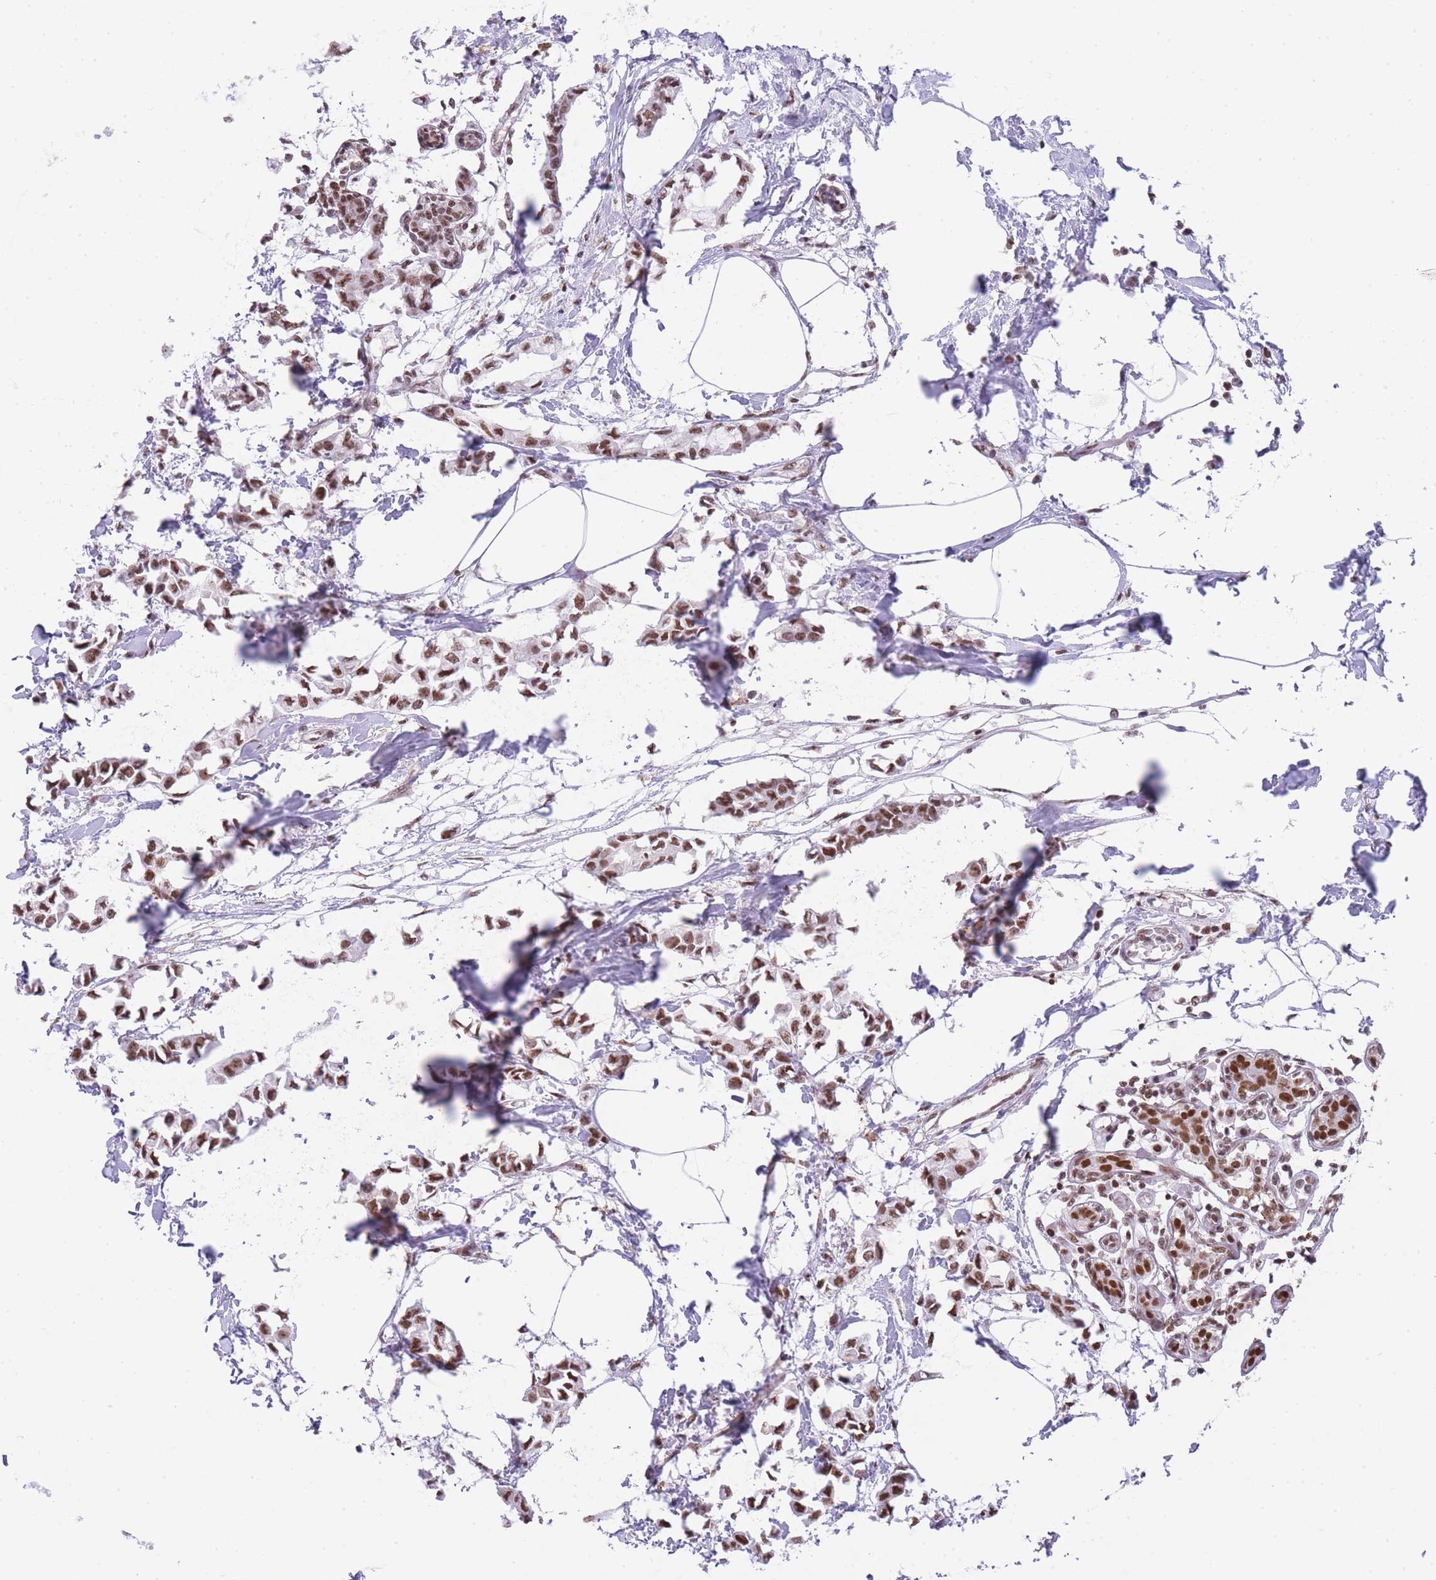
{"staining": {"intensity": "moderate", "quantity": ">75%", "location": "nuclear"}, "tissue": "breast cancer", "cell_type": "Tumor cells", "image_type": "cancer", "snomed": [{"axis": "morphology", "description": "Duct carcinoma"}, {"axis": "topography", "description": "Breast"}], "caption": "High-magnification brightfield microscopy of infiltrating ductal carcinoma (breast) stained with DAB (3,3'-diaminobenzidine) (brown) and counterstained with hematoxylin (blue). tumor cells exhibit moderate nuclear staining is seen in approximately>75% of cells. The protein of interest is shown in brown color, while the nuclei are stained blue.", "gene": "EVC2", "patient": {"sex": "female", "age": 73}}